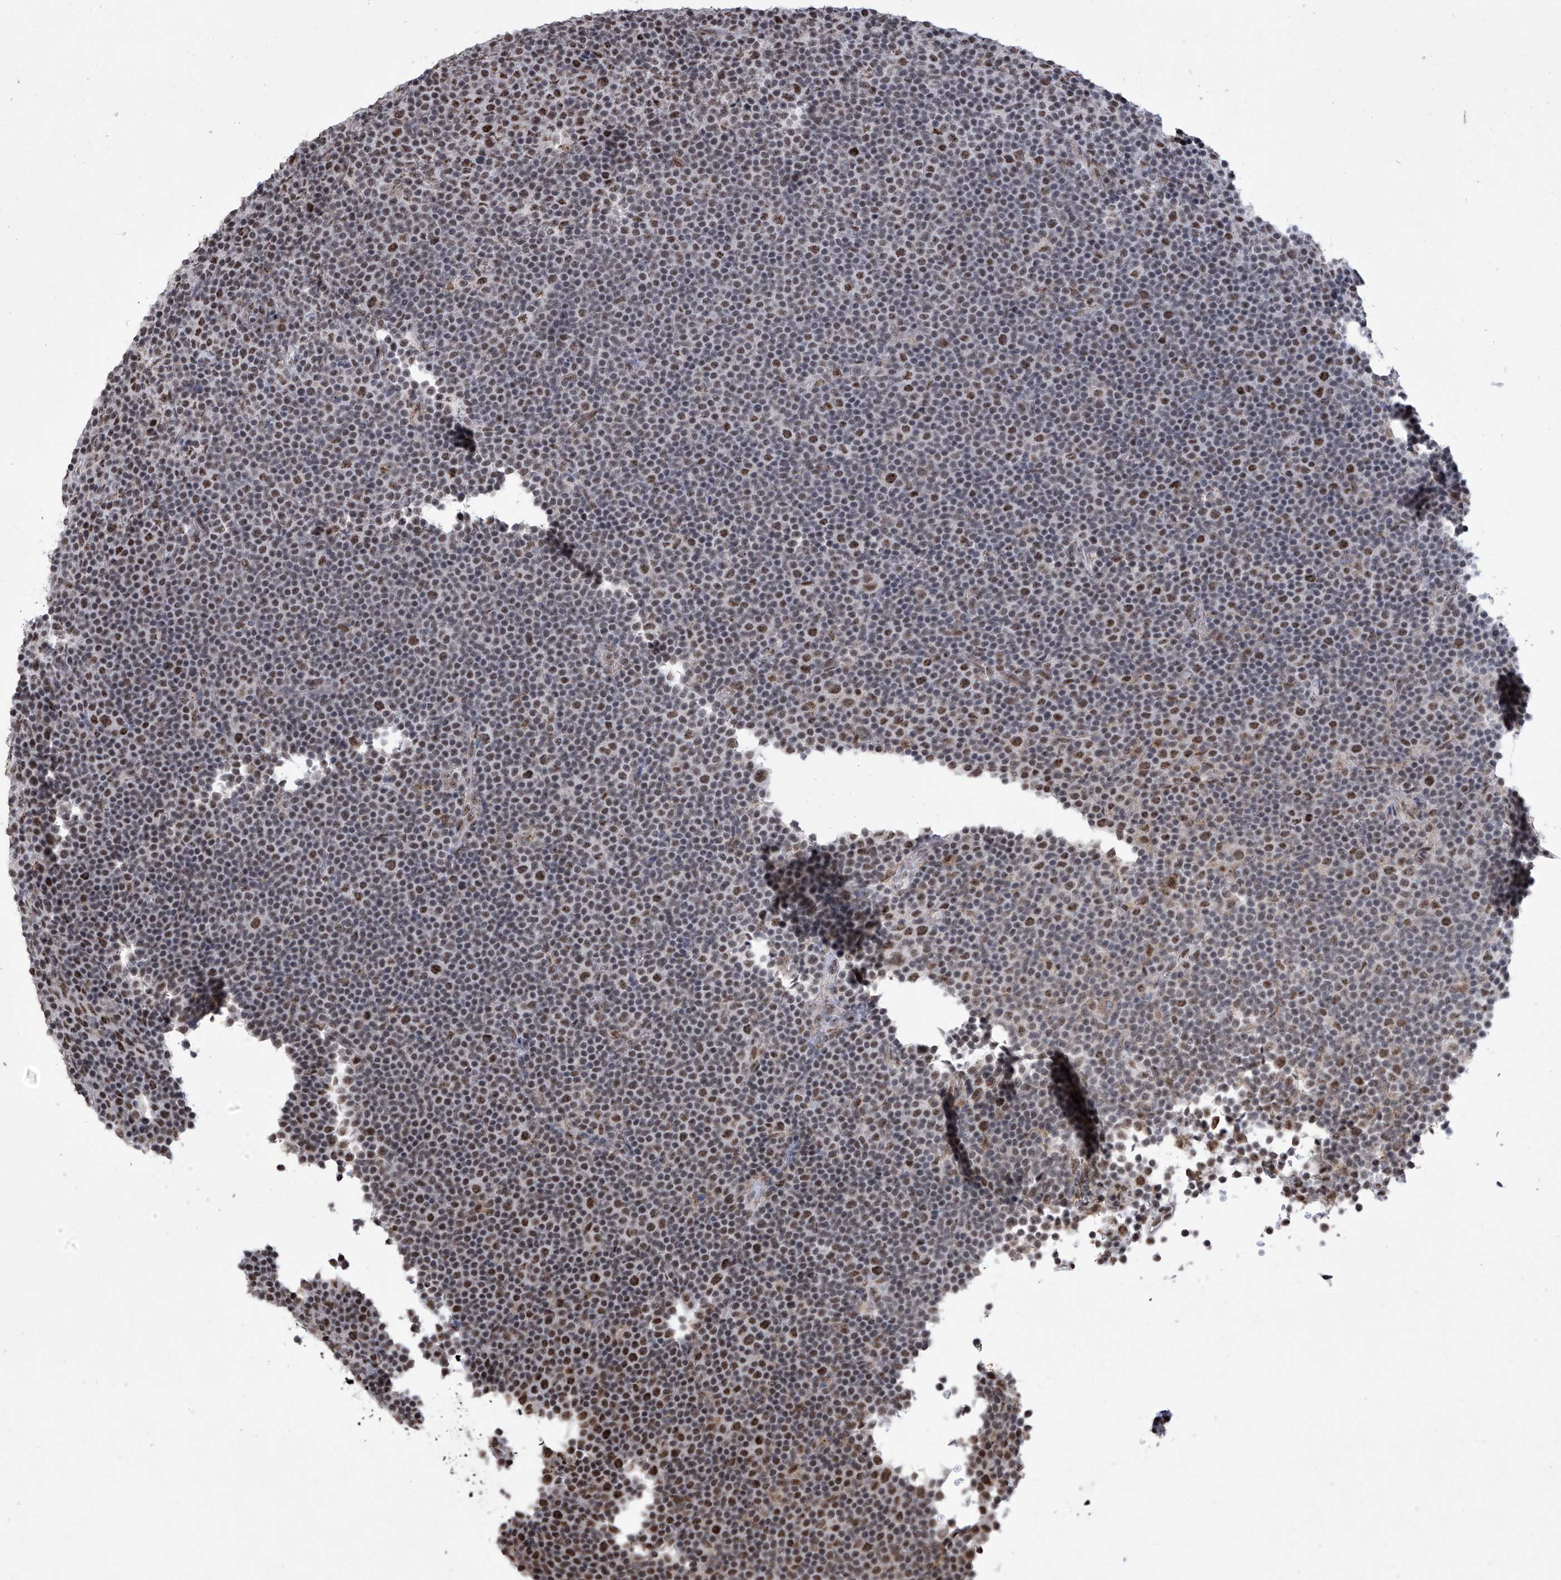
{"staining": {"intensity": "moderate", "quantity": "25%-75%", "location": "nuclear"}, "tissue": "lymphoma", "cell_type": "Tumor cells", "image_type": "cancer", "snomed": [{"axis": "morphology", "description": "Malignant lymphoma, non-Hodgkin's type, Low grade"}, {"axis": "topography", "description": "Lymph node"}], "caption": "Immunohistochemical staining of lymphoma reveals medium levels of moderate nuclear protein positivity in approximately 25%-75% of tumor cells.", "gene": "FBXL4", "patient": {"sex": "female", "age": 67}}